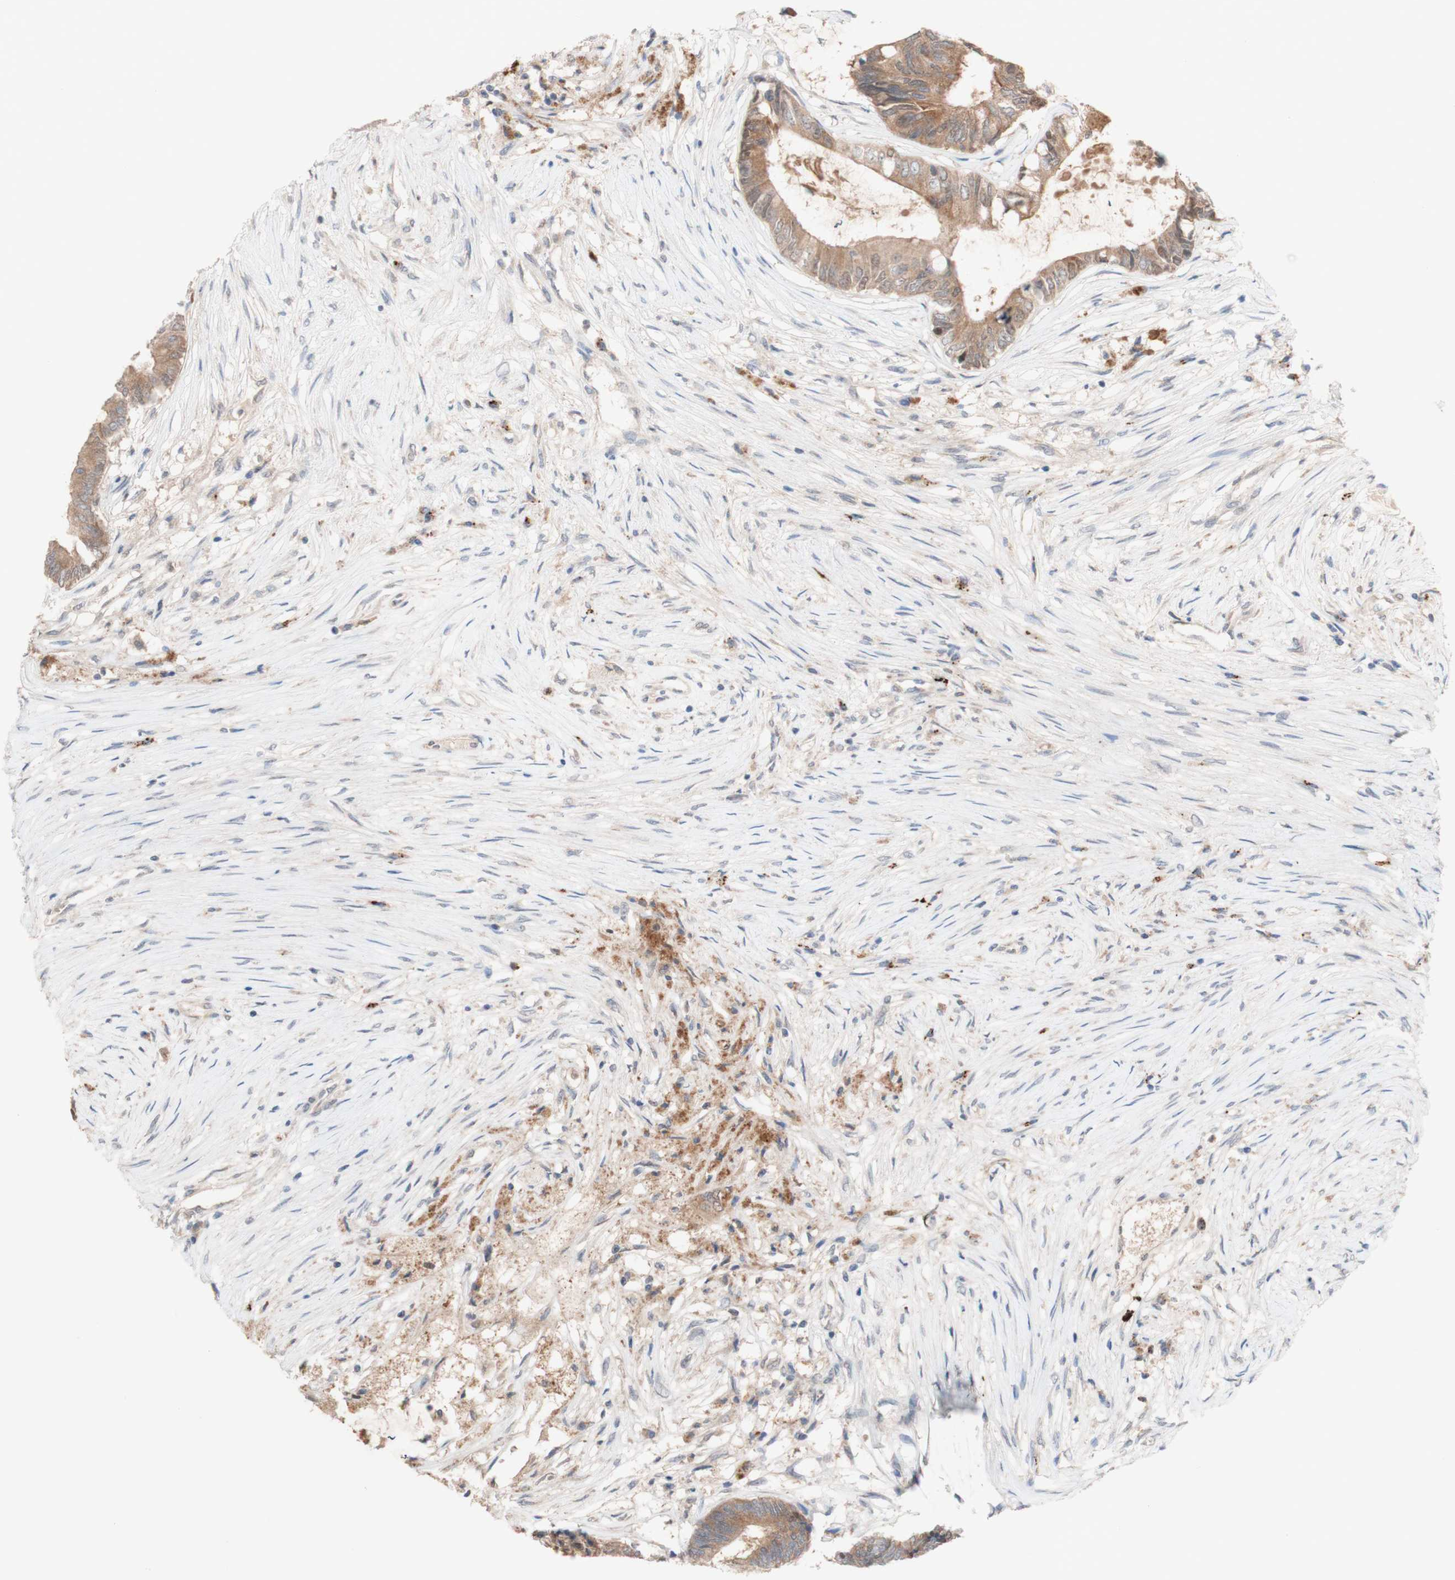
{"staining": {"intensity": "moderate", "quantity": ">75%", "location": "cytoplasmic/membranous"}, "tissue": "colorectal cancer", "cell_type": "Tumor cells", "image_type": "cancer", "snomed": [{"axis": "morphology", "description": "Adenocarcinoma, NOS"}, {"axis": "topography", "description": "Rectum"}], "caption": "The histopathology image demonstrates immunohistochemical staining of colorectal adenocarcinoma. There is moderate cytoplasmic/membranous staining is identified in about >75% of tumor cells. (Brightfield microscopy of DAB IHC at high magnification).", "gene": "PEX2", "patient": {"sex": "male", "age": 63}}